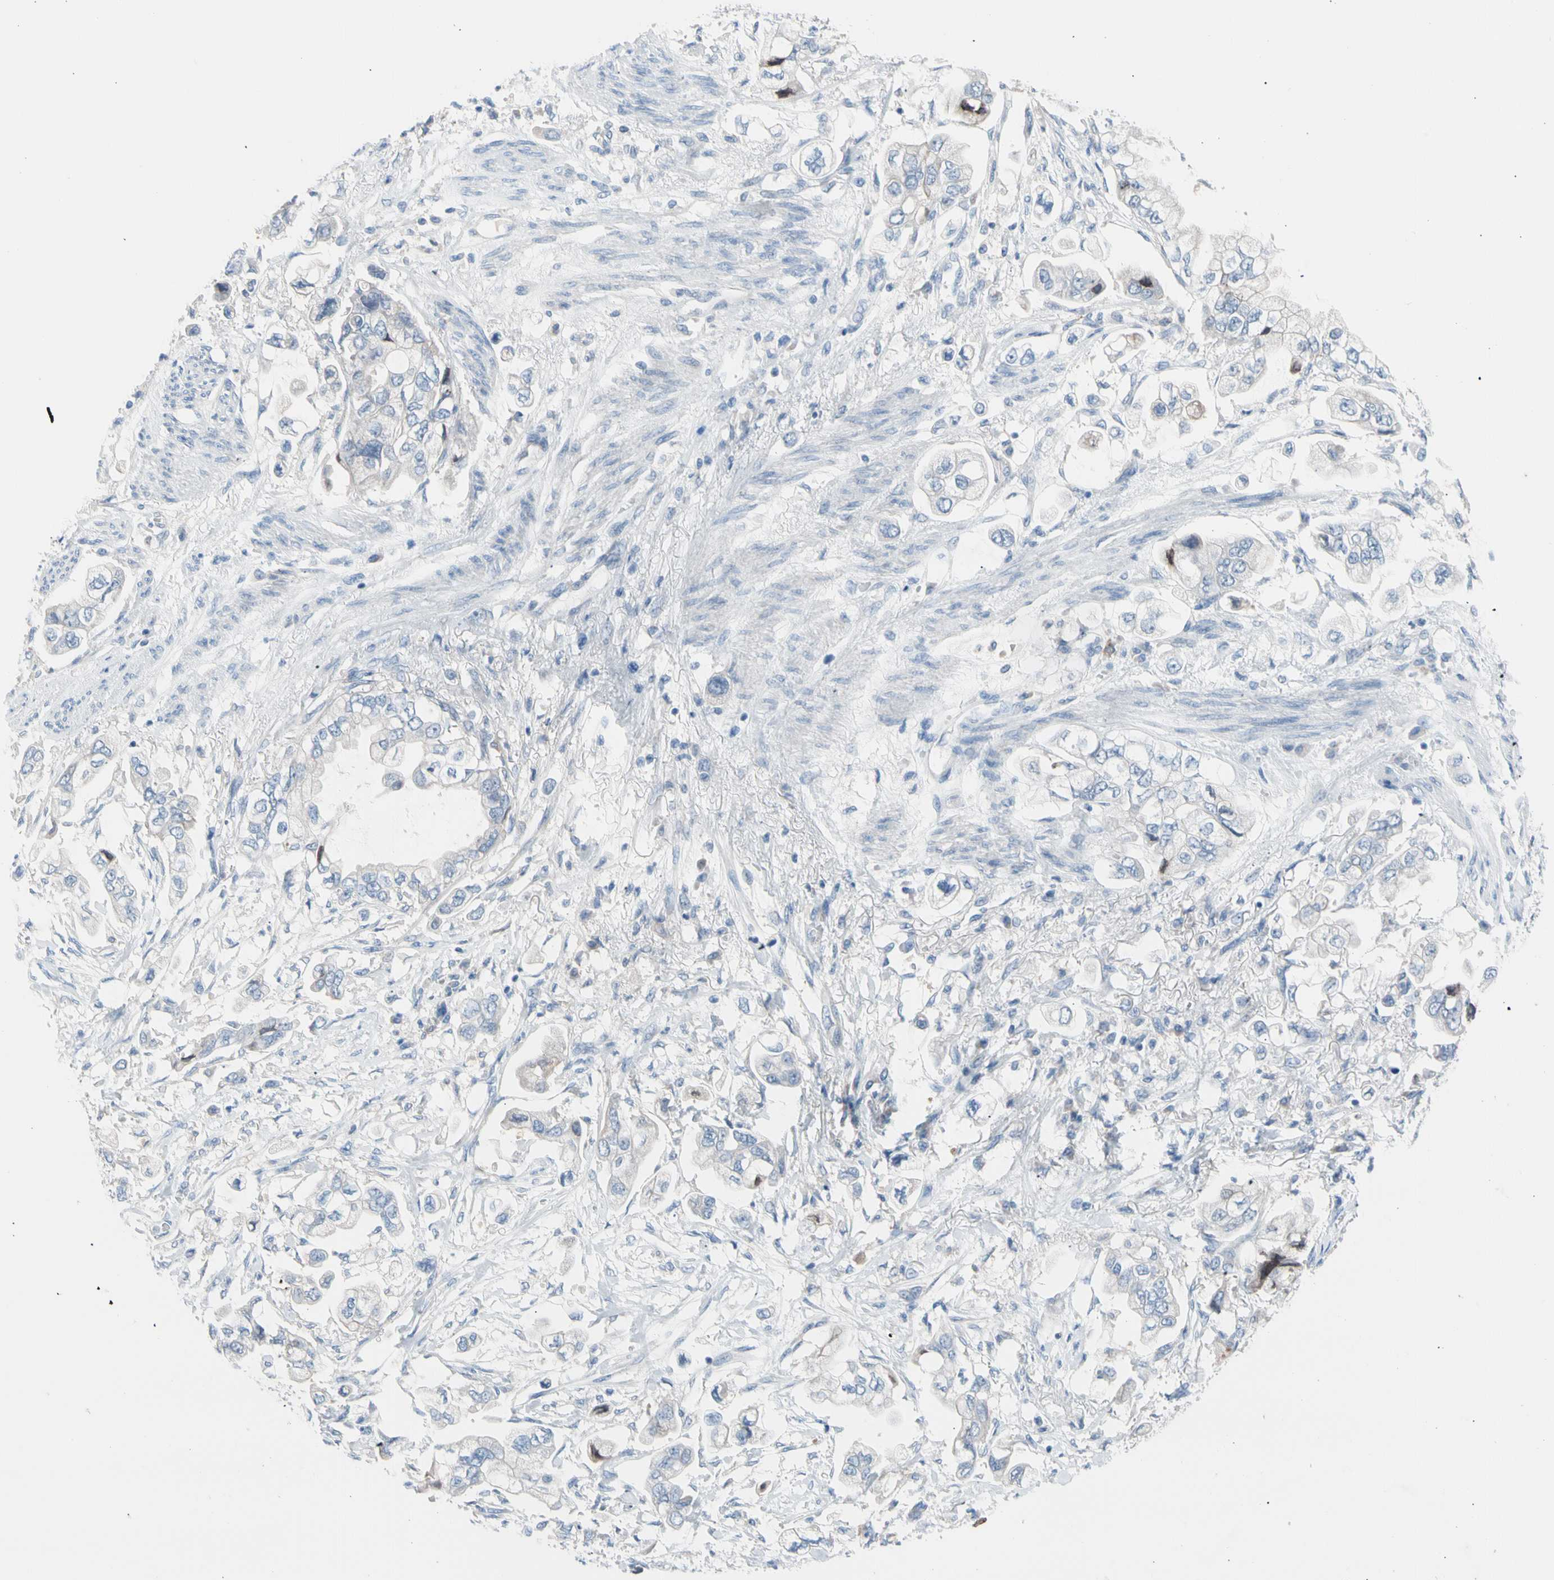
{"staining": {"intensity": "negative", "quantity": "none", "location": "none"}, "tissue": "stomach cancer", "cell_type": "Tumor cells", "image_type": "cancer", "snomed": [{"axis": "morphology", "description": "Adenocarcinoma, NOS"}, {"axis": "topography", "description": "Stomach"}], "caption": "Immunohistochemistry (IHC) of stomach cancer (adenocarcinoma) reveals no expression in tumor cells.", "gene": "CASQ1", "patient": {"sex": "male", "age": 62}}